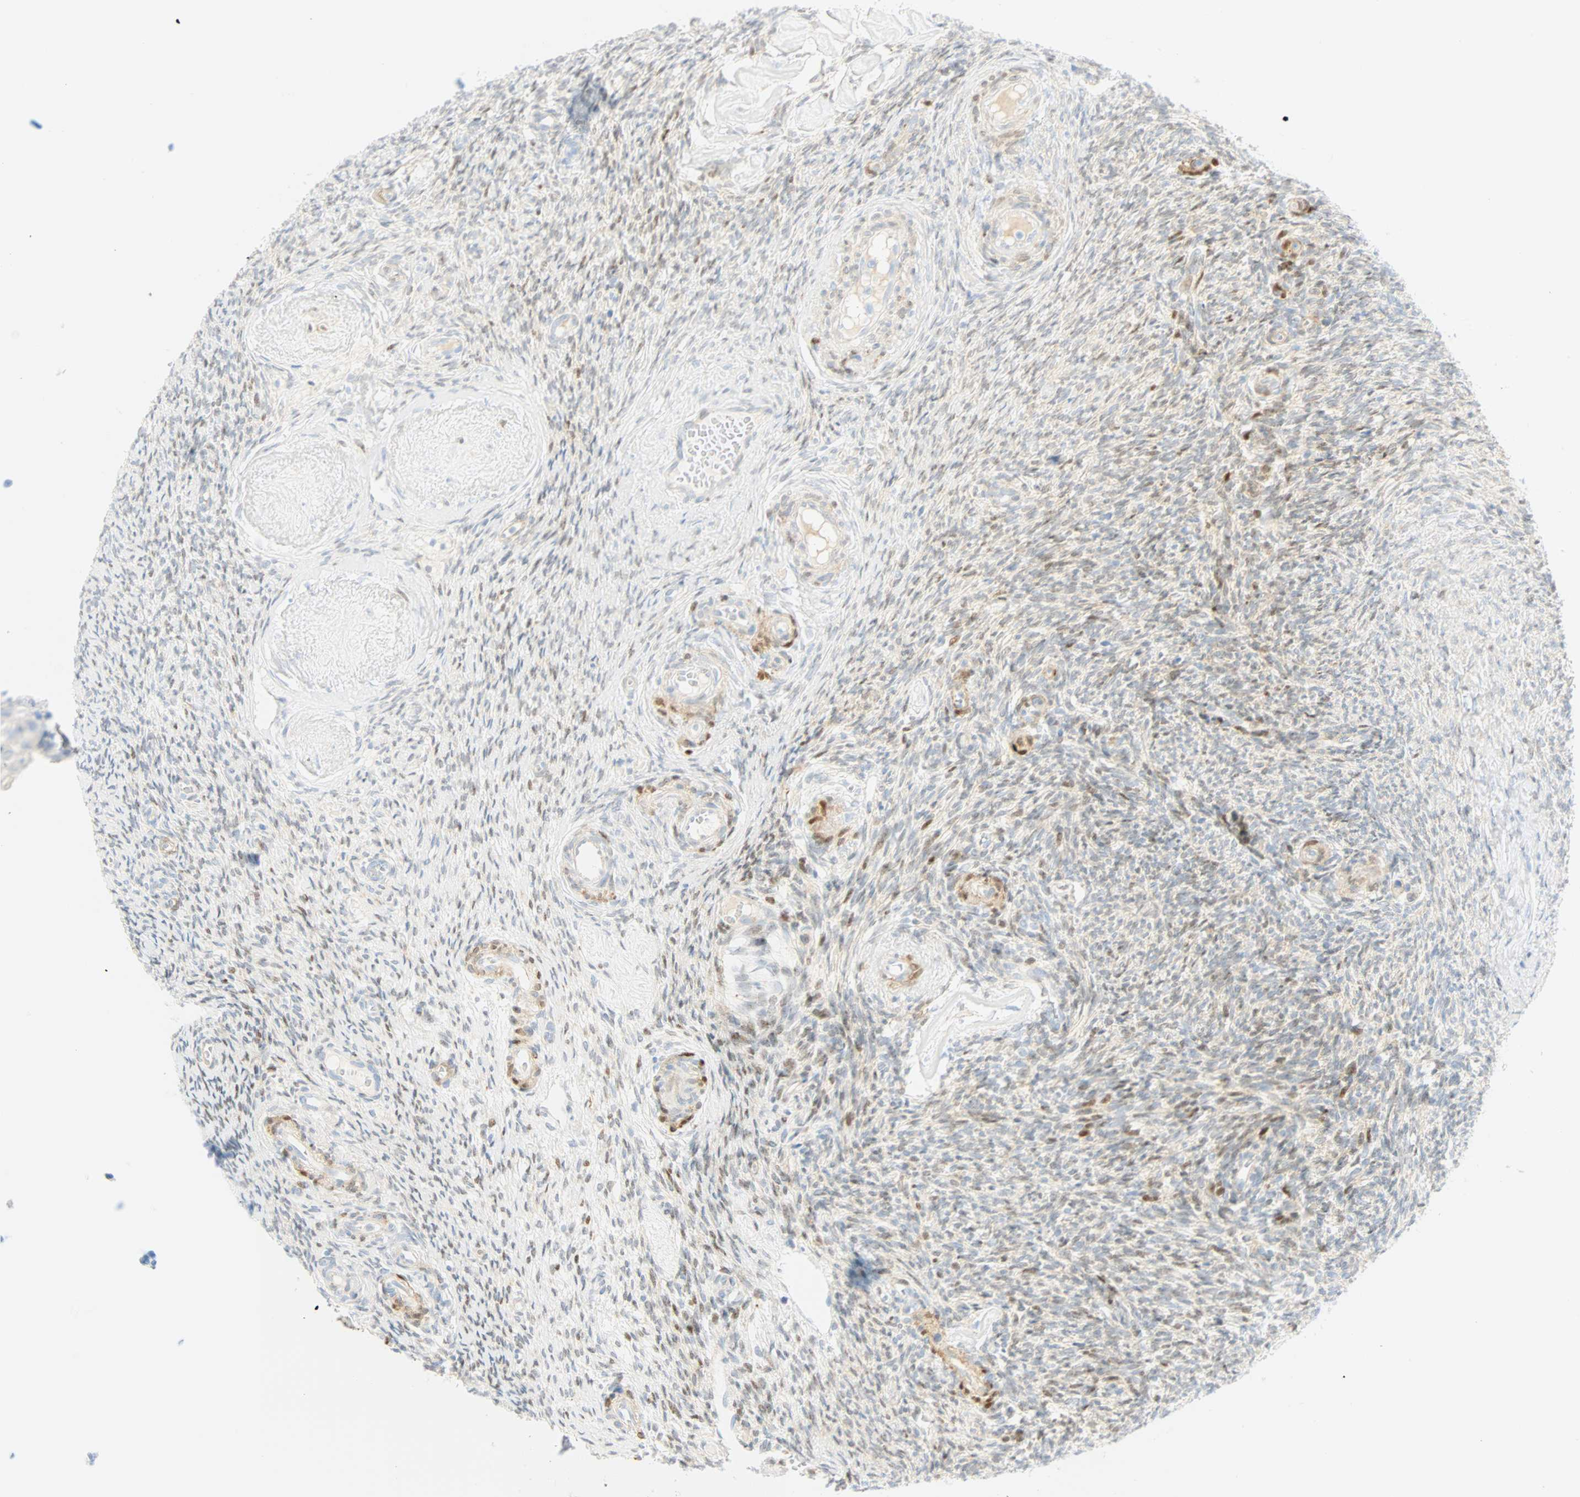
{"staining": {"intensity": "negative", "quantity": "none", "location": "none"}, "tissue": "ovary", "cell_type": "Follicle cells", "image_type": "normal", "snomed": [{"axis": "morphology", "description": "Normal tissue, NOS"}, {"axis": "topography", "description": "Ovary"}], "caption": "The image exhibits no significant positivity in follicle cells of ovary. (DAB (3,3'-diaminobenzidine) IHC, high magnification).", "gene": "SELENBP1", "patient": {"sex": "female", "age": 60}}